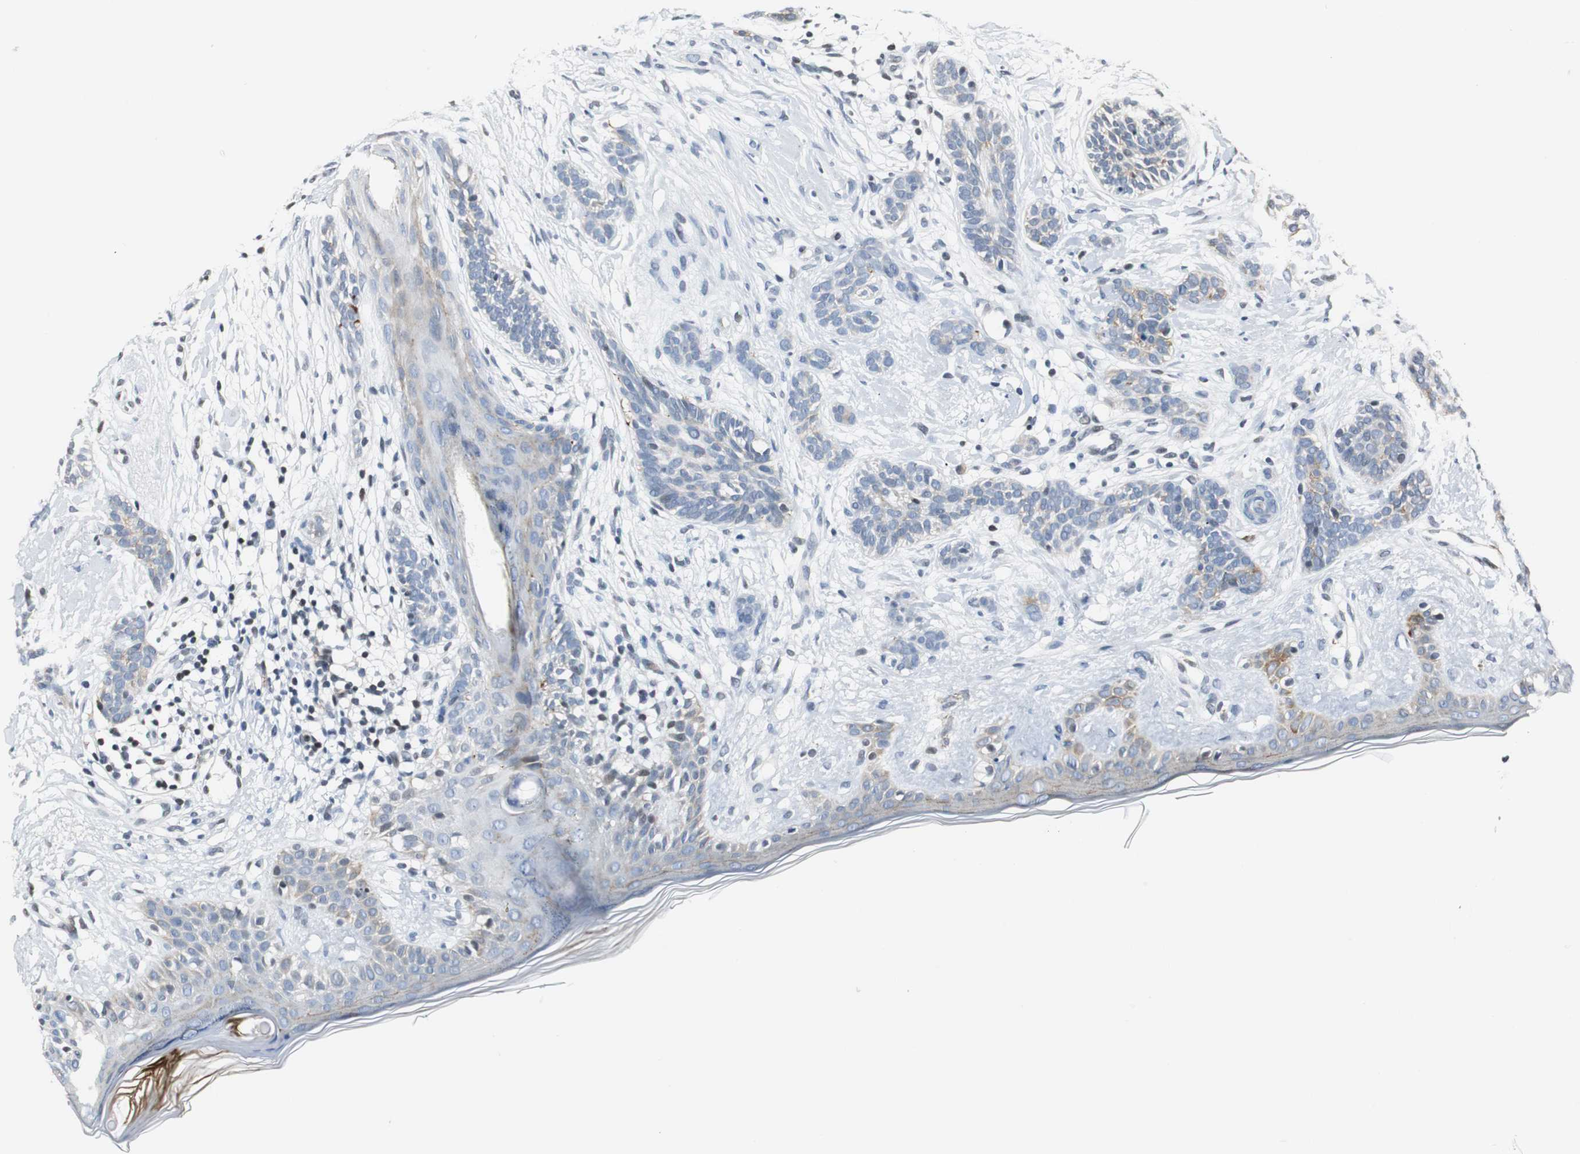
{"staining": {"intensity": "weak", "quantity": "<25%", "location": "cytoplasmic/membranous"}, "tissue": "skin cancer", "cell_type": "Tumor cells", "image_type": "cancer", "snomed": [{"axis": "morphology", "description": "Normal tissue, NOS"}, {"axis": "morphology", "description": "Basal cell carcinoma"}, {"axis": "topography", "description": "Skin"}], "caption": "Protein analysis of skin cancer (basal cell carcinoma) demonstrates no significant staining in tumor cells. Brightfield microscopy of immunohistochemistry stained with DAB (brown) and hematoxylin (blue), captured at high magnification.", "gene": "HCFC2", "patient": {"sex": "male", "age": 63}}